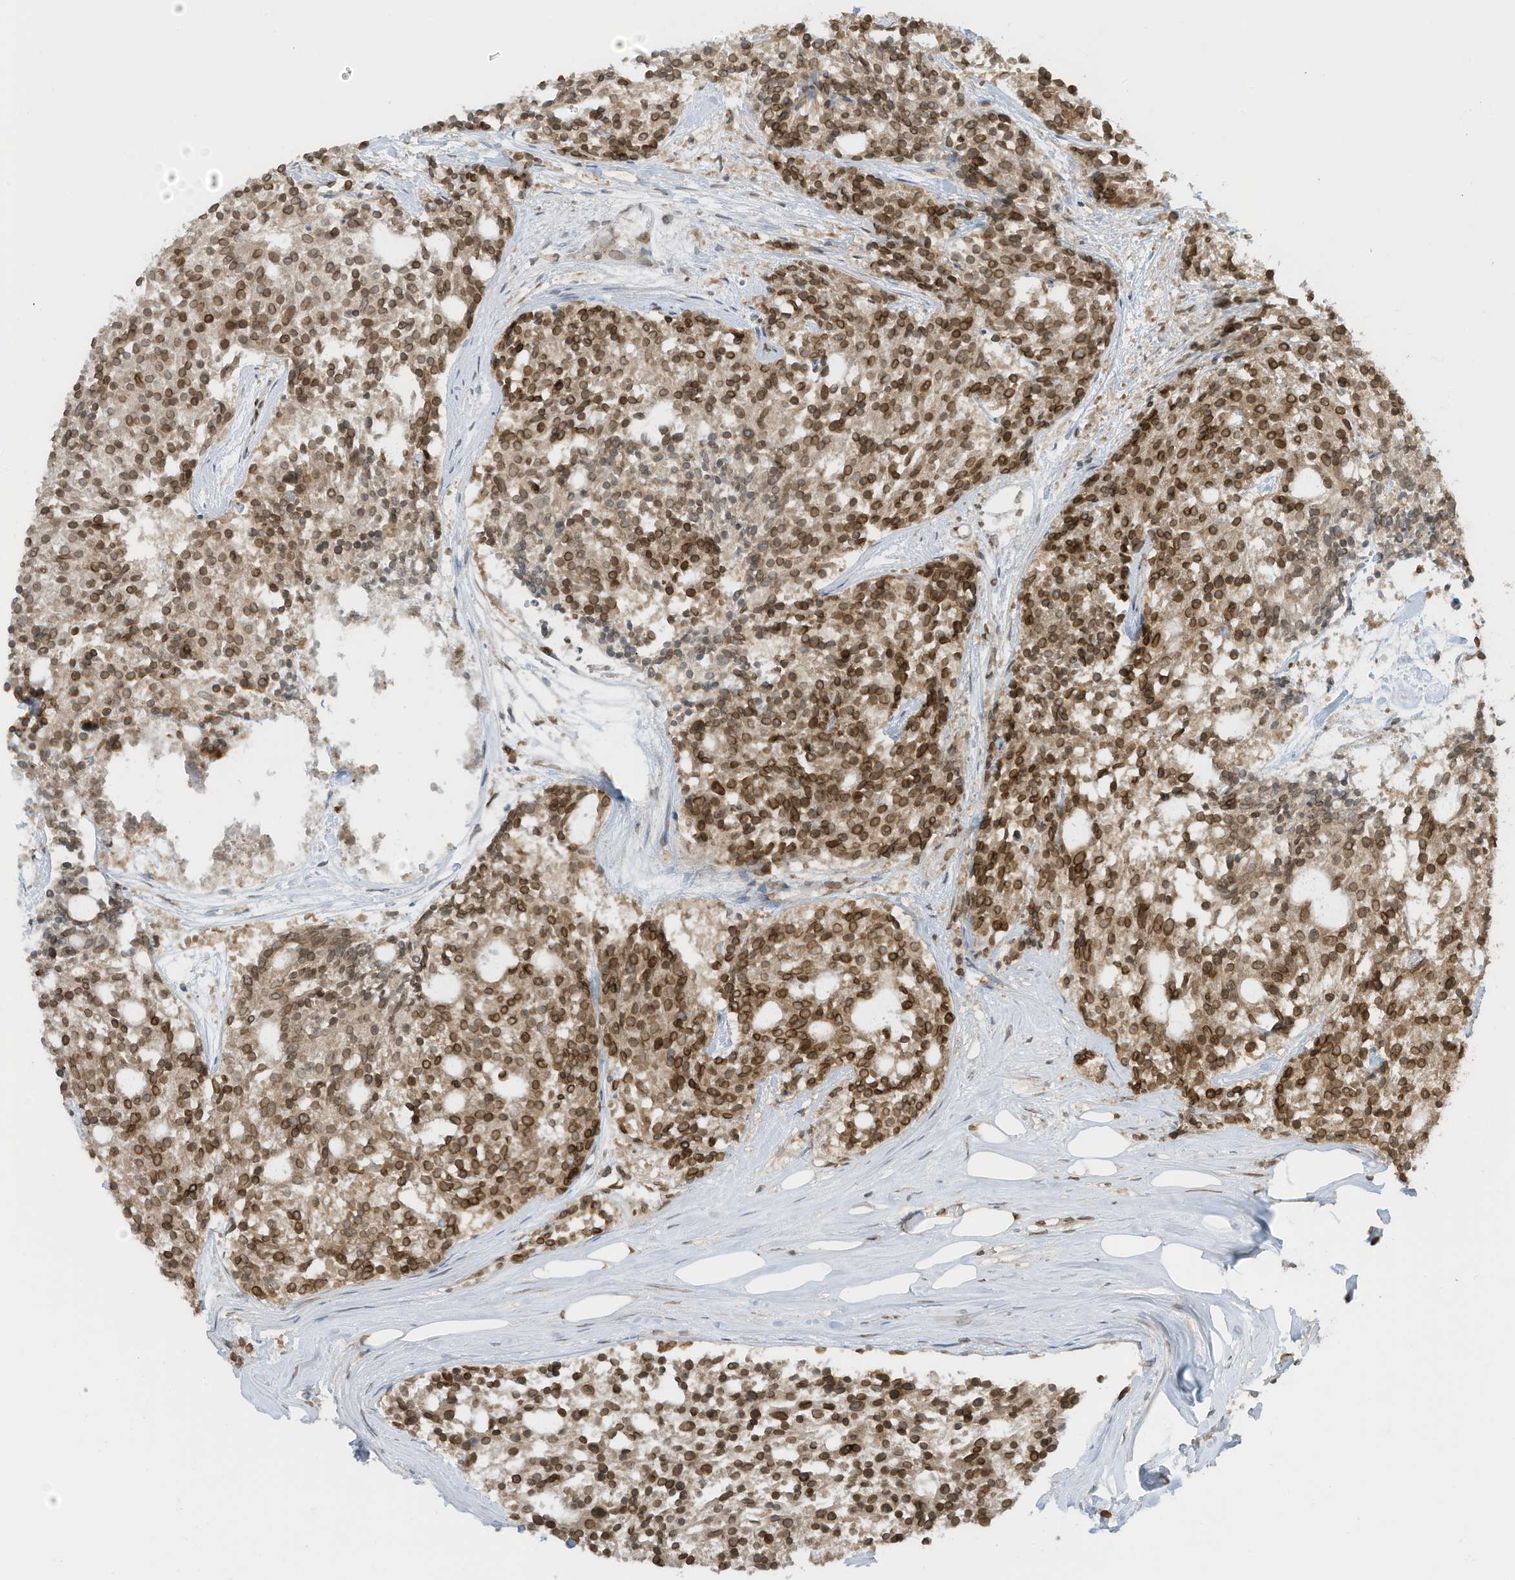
{"staining": {"intensity": "moderate", "quantity": ">75%", "location": "cytoplasmic/membranous,nuclear"}, "tissue": "carcinoid", "cell_type": "Tumor cells", "image_type": "cancer", "snomed": [{"axis": "morphology", "description": "Carcinoid, malignant, NOS"}, {"axis": "topography", "description": "Pancreas"}], "caption": "Immunohistochemical staining of malignant carcinoid shows medium levels of moderate cytoplasmic/membranous and nuclear expression in about >75% of tumor cells. (Brightfield microscopy of DAB IHC at high magnification).", "gene": "RABL3", "patient": {"sex": "female", "age": 54}}